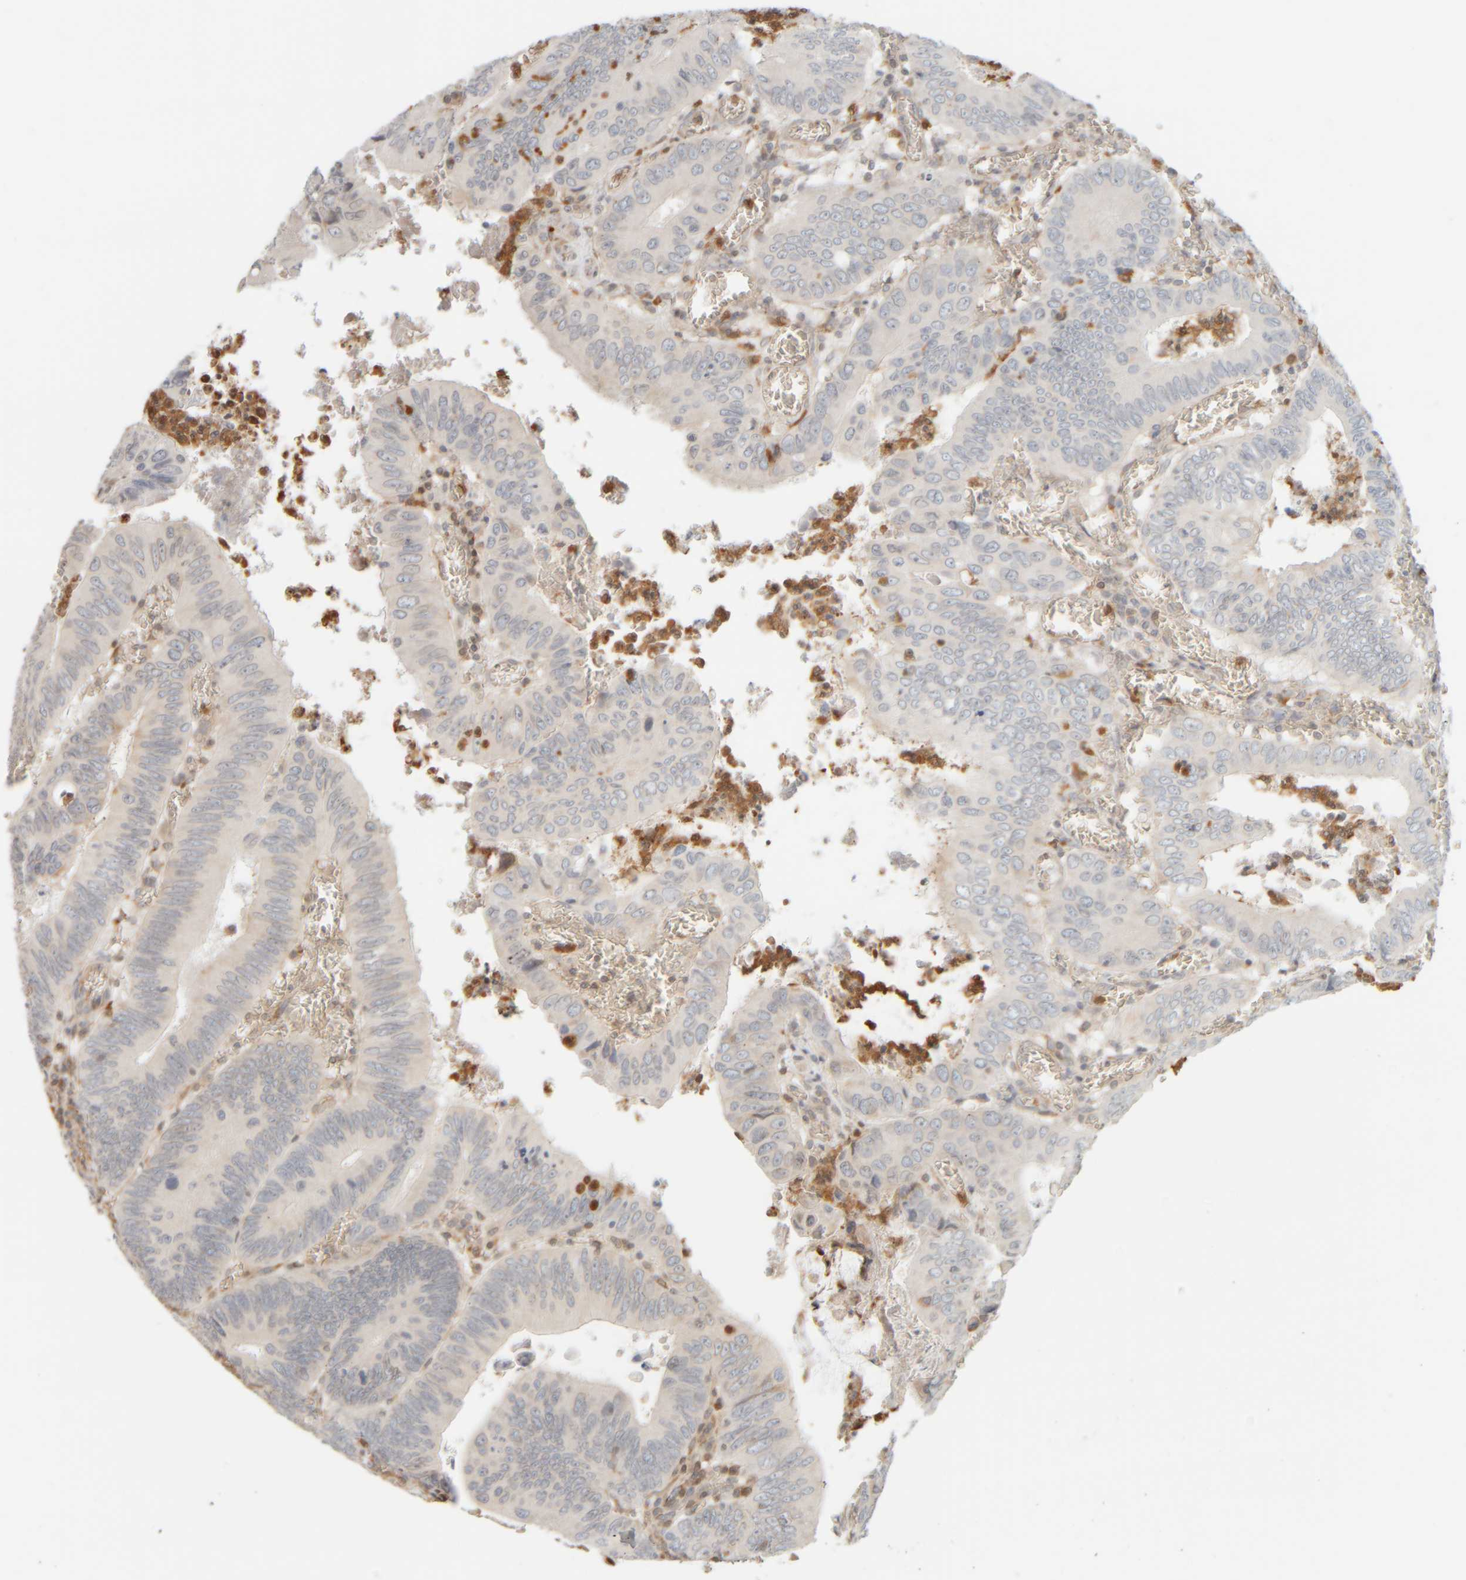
{"staining": {"intensity": "negative", "quantity": "none", "location": "none"}, "tissue": "colorectal cancer", "cell_type": "Tumor cells", "image_type": "cancer", "snomed": [{"axis": "morphology", "description": "Inflammation, NOS"}, {"axis": "morphology", "description": "Adenocarcinoma, NOS"}, {"axis": "topography", "description": "Colon"}], "caption": "There is no significant positivity in tumor cells of adenocarcinoma (colorectal).", "gene": "PTGES3L-AARSD1", "patient": {"sex": "male", "age": 72}}